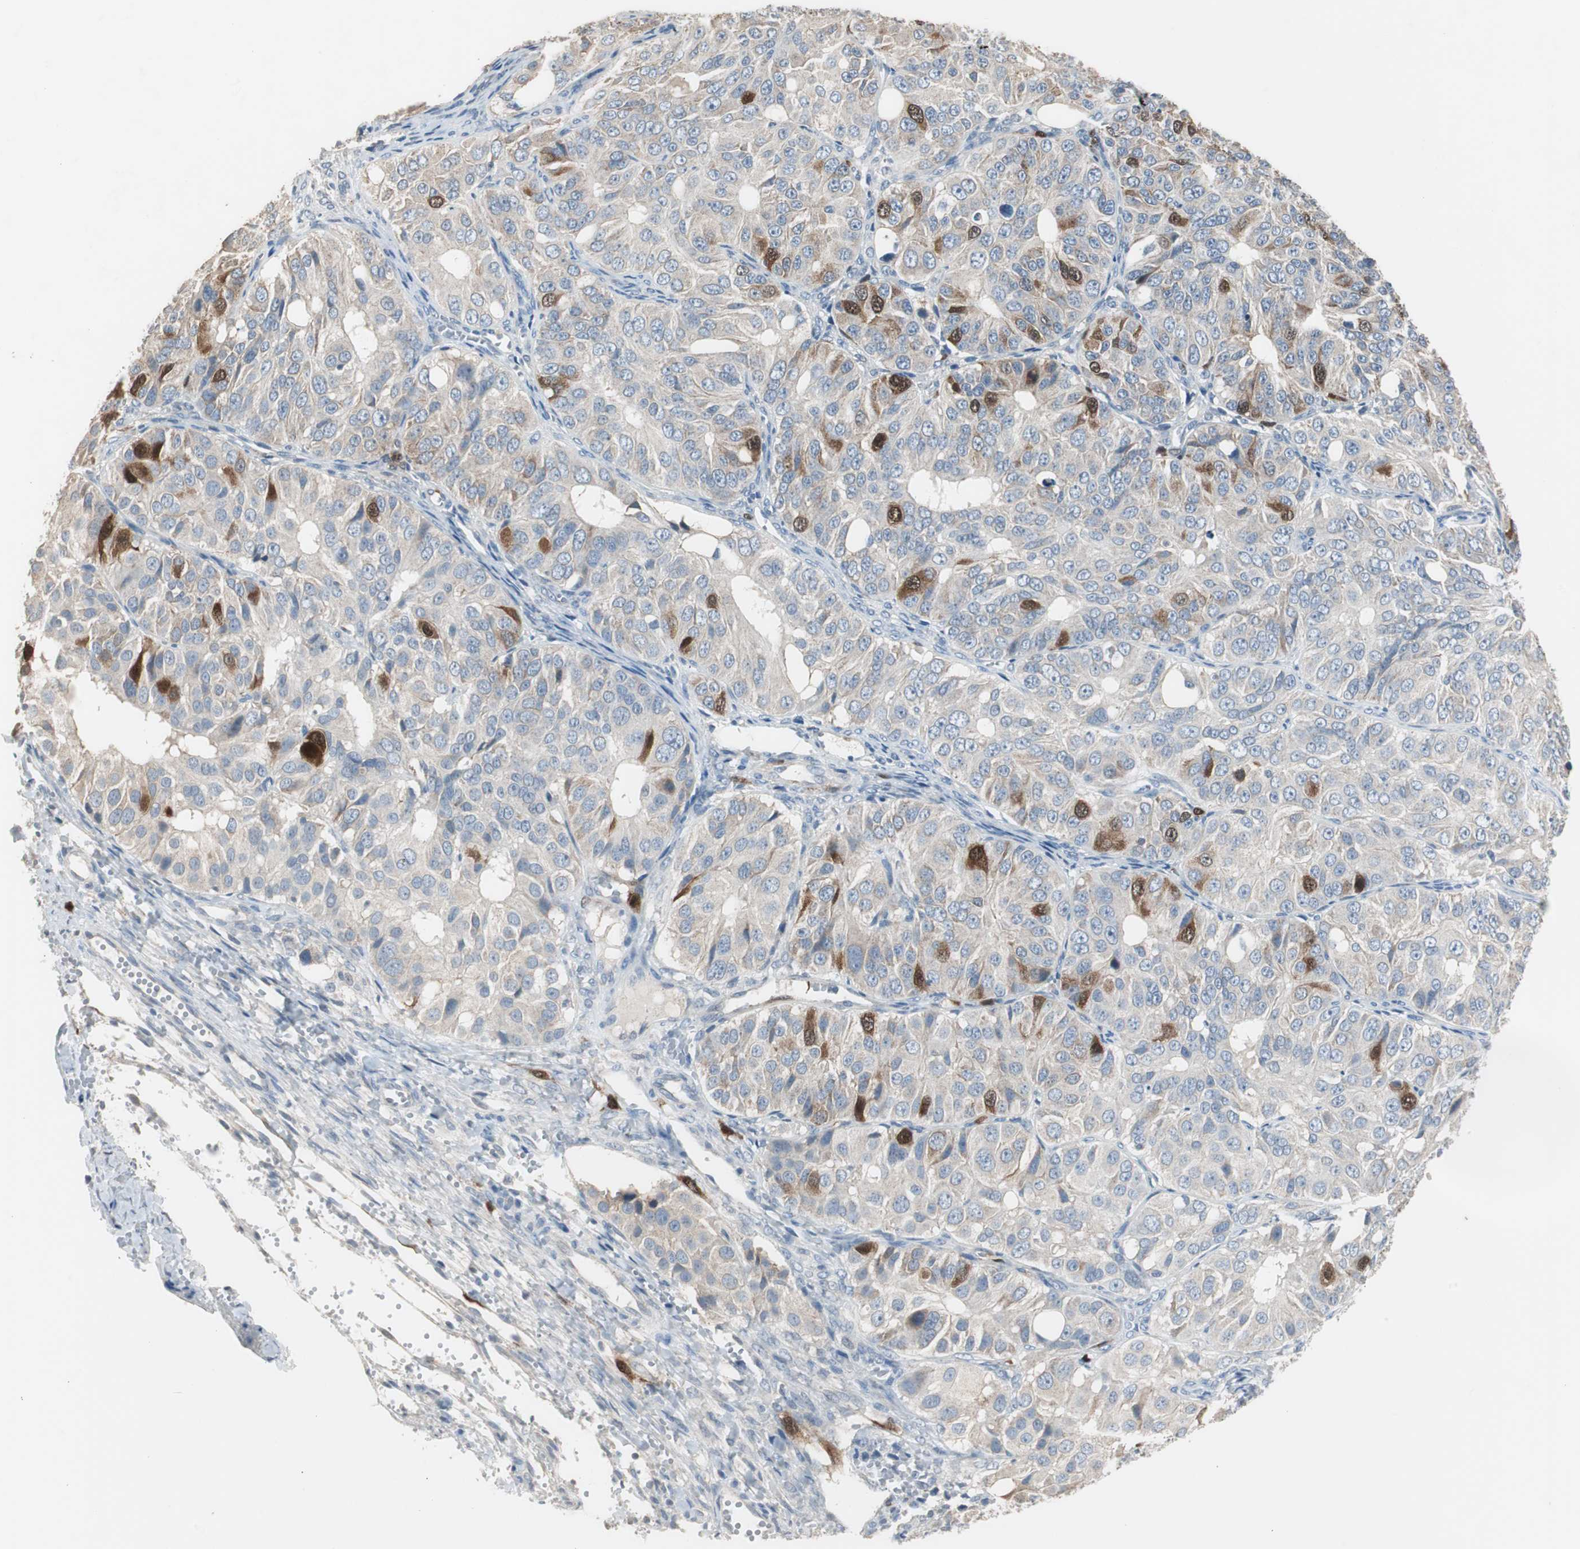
{"staining": {"intensity": "strong", "quantity": "<25%", "location": "cytoplasmic/membranous"}, "tissue": "ovarian cancer", "cell_type": "Tumor cells", "image_type": "cancer", "snomed": [{"axis": "morphology", "description": "Carcinoma, endometroid"}, {"axis": "topography", "description": "Ovary"}], "caption": "High-magnification brightfield microscopy of ovarian cancer stained with DAB (brown) and counterstained with hematoxylin (blue). tumor cells exhibit strong cytoplasmic/membranous positivity is seen in approximately<25% of cells.", "gene": "TK1", "patient": {"sex": "female", "age": 51}}